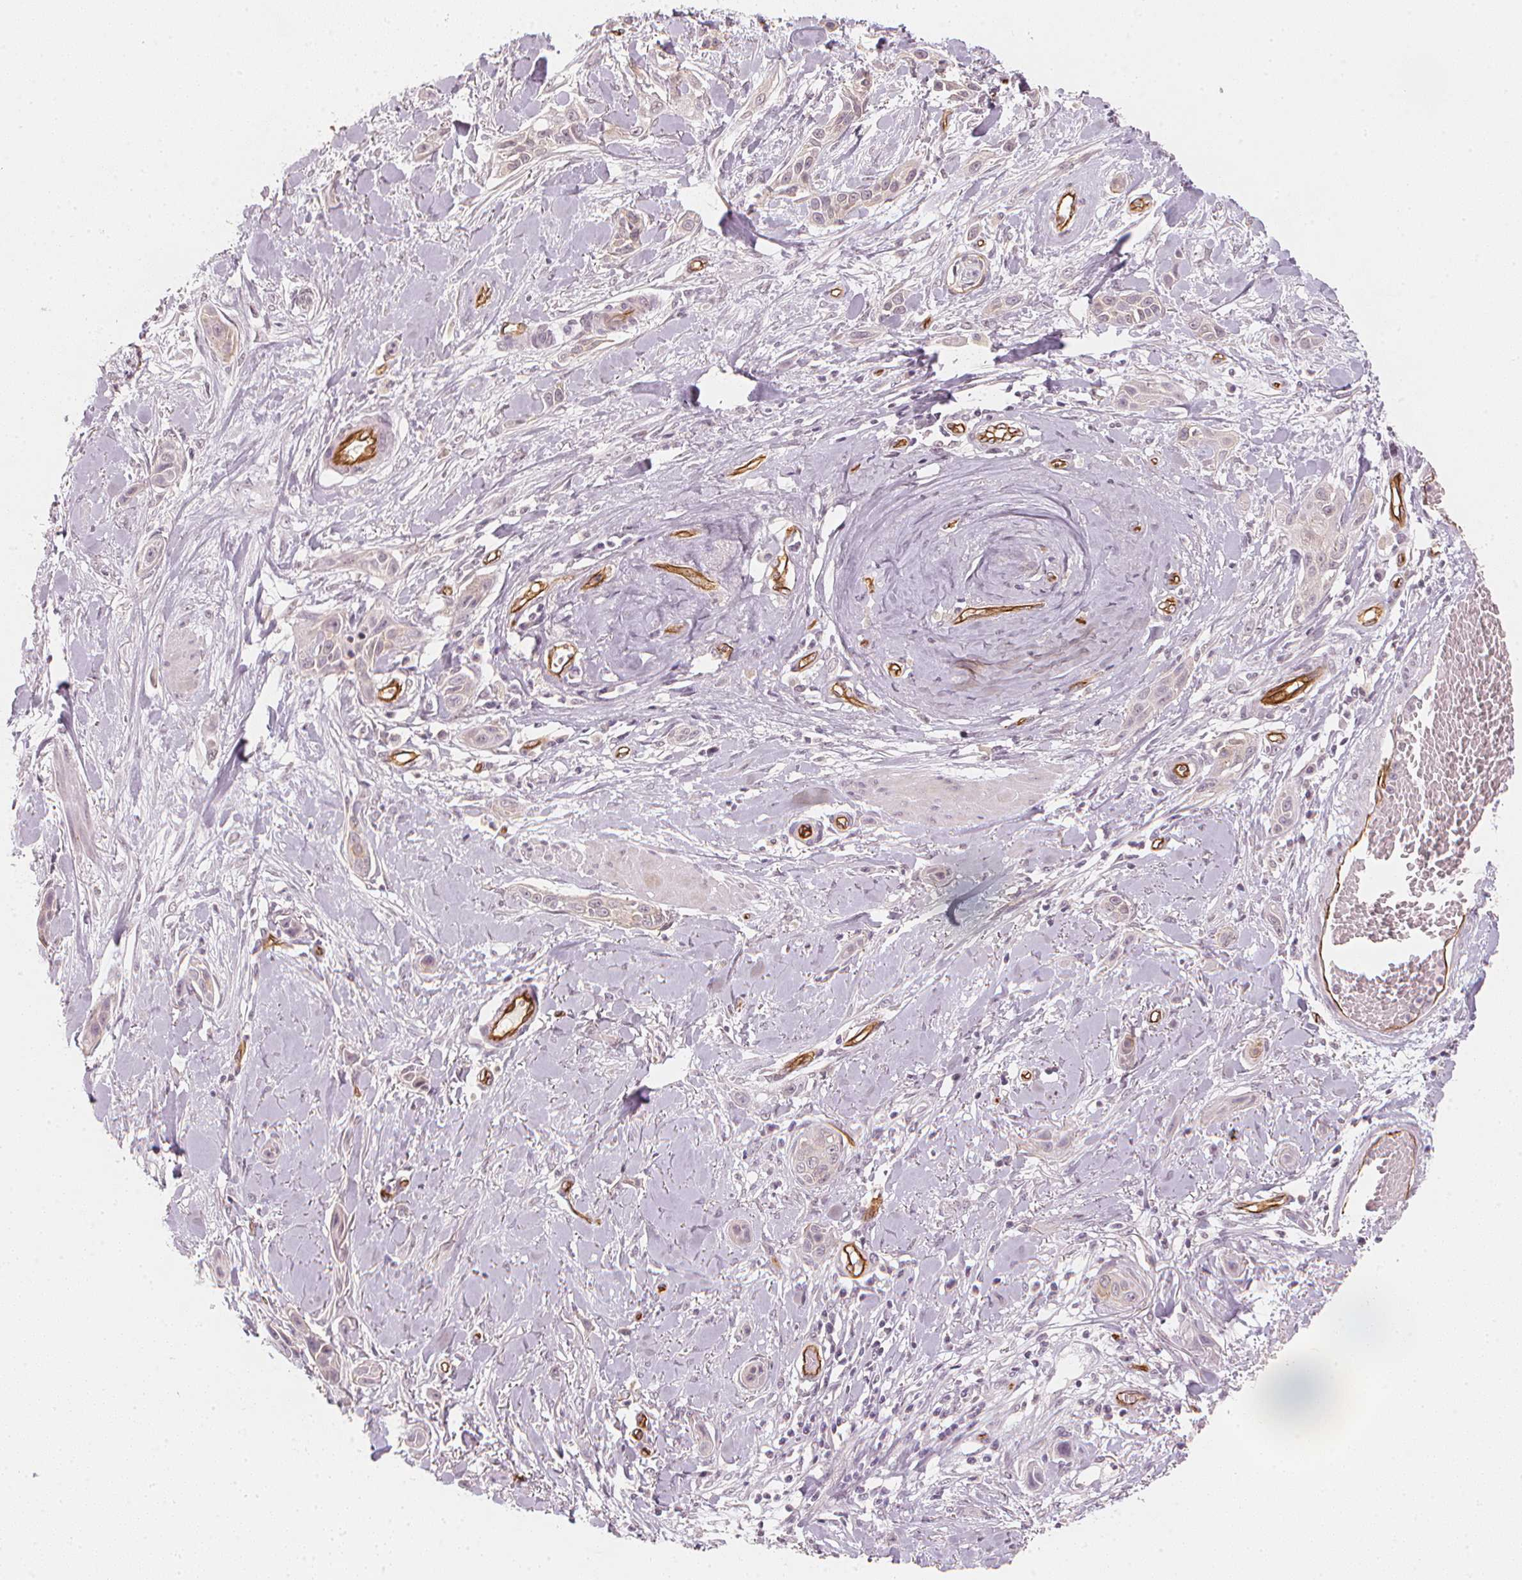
{"staining": {"intensity": "negative", "quantity": "none", "location": "none"}, "tissue": "skin cancer", "cell_type": "Tumor cells", "image_type": "cancer", "snomed": [{"axis": "morphology", "description": "Squamous cell carcinoma, NOS"}, {"axis": "topography", "description": "Skin"}], "caption": "A micrograph of skin cancer stained for a protein exhibits no brown staining in tumor cells.", "gene": "CIB1", "patient": {"sex": "female", "age": 69}}